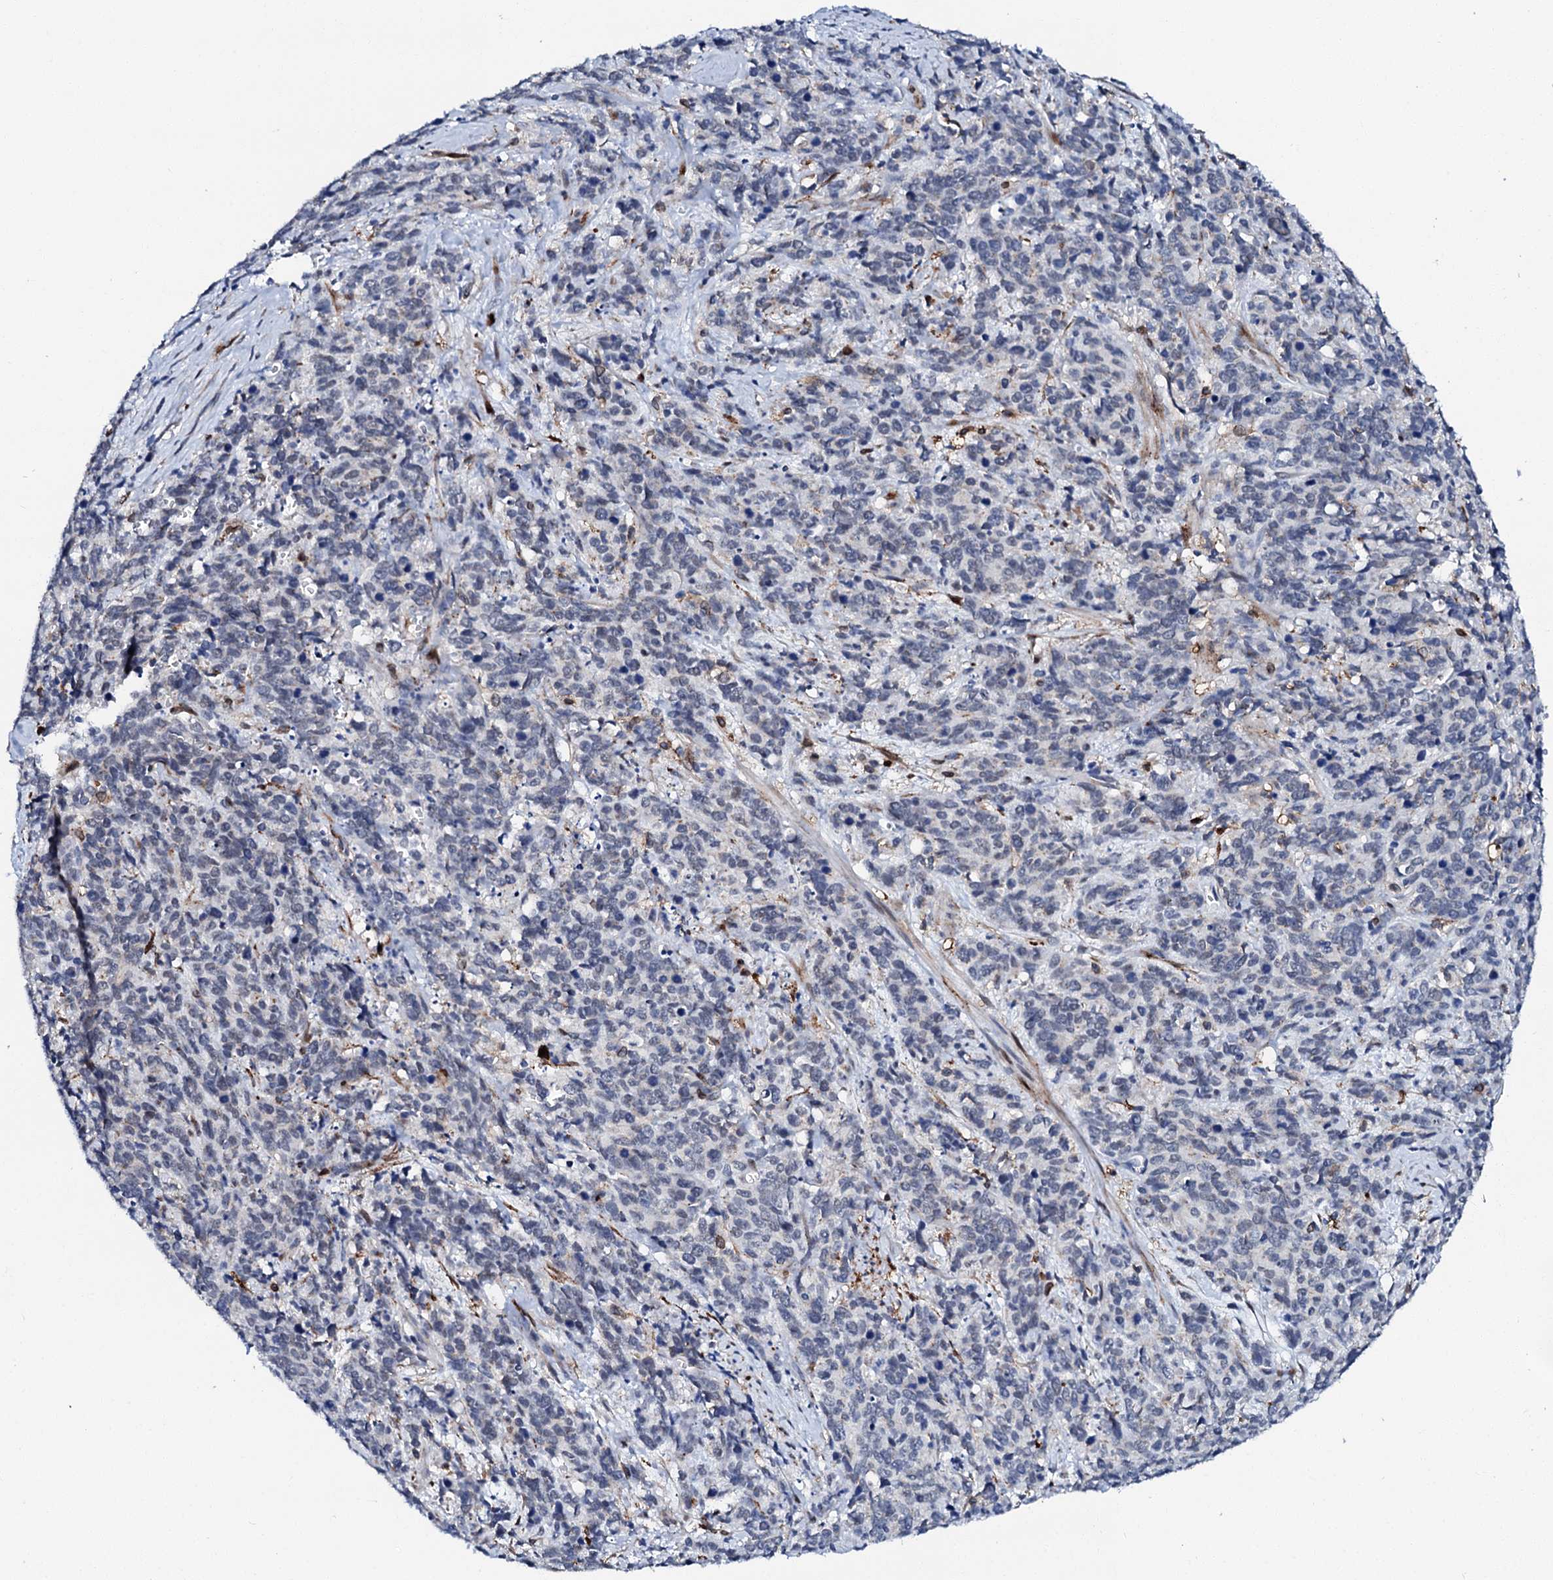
{"staining": {"intensity": "negative", "quantity": "none", "location": "none"}, "tissue": "cervical cancer", "cell_type": "Tumor cells", "image_type": "cancer", "snomed": [{"axis": "morphology", "description": "Squamous cell carcinoma, NOS"}, {"axis": "topography", "description": "Cervix"}], "caption": "Human cervical cancer stained for a protein using IHC demonstrates no expression in tumor cells.", "gene": "MED13L", "patient": {"sex": "female", "age": 60}}